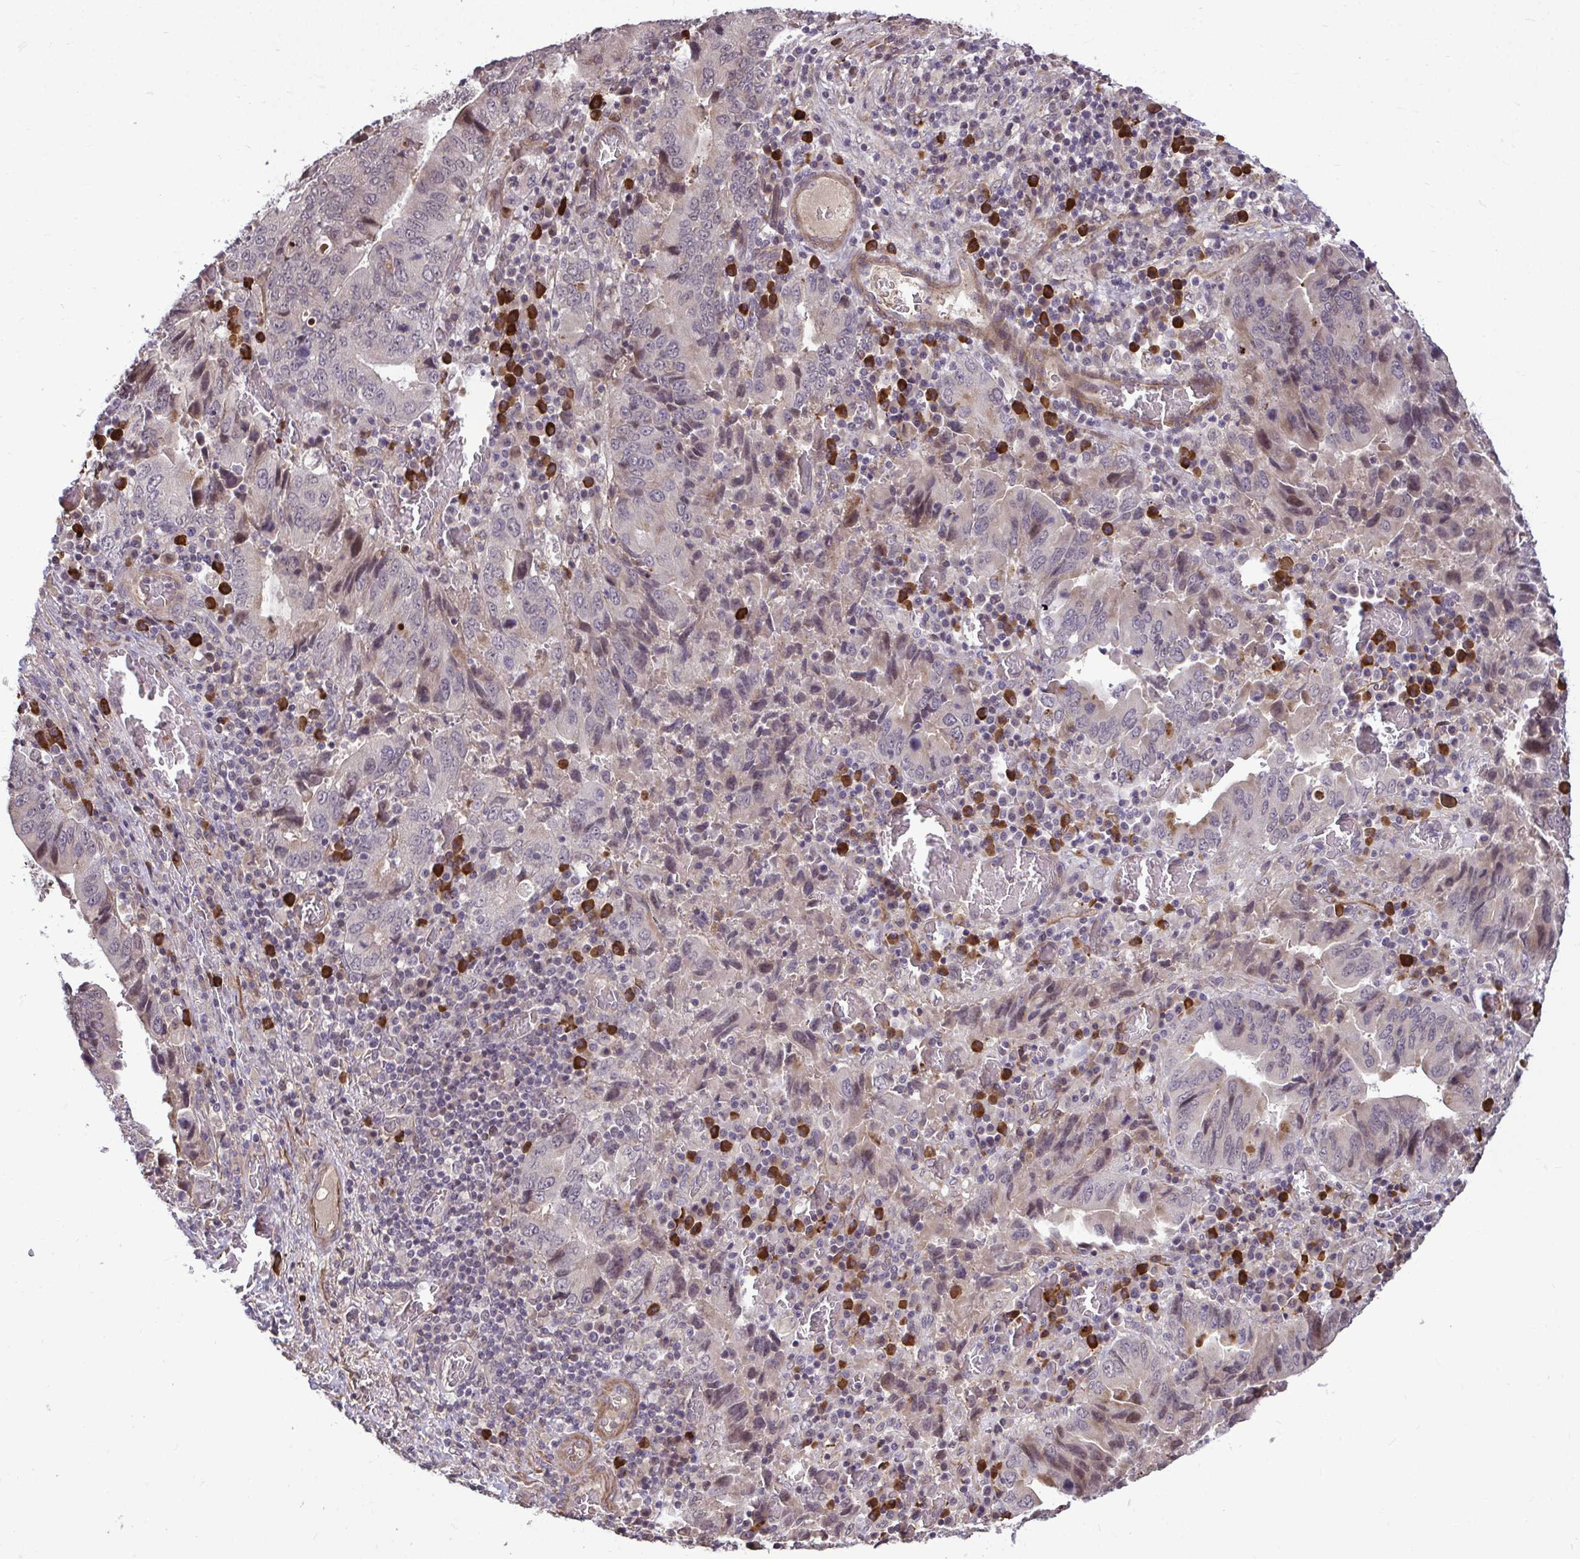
{"staining": {"intensity": "moderate", "quantity": "<25%", "location": "nuclear"}, "tissue": "stomach cancer", "cell_type": "Tumor cells", "image_type": "cancer", "snomed": [{"axis": "morphology", "description": "Adenocarcinoma, NOS"}, {"axis": "topography", "description": "Stomach, upper"}], "caption": "Protein expression by immunohistochemistry exhibits moderate nuclear expression in about <25% of tumor cells in stomach cancer (adenocarcinoma).", "gene": "ZSCAN9", "patient": {"sex": "male", "age": 74}}